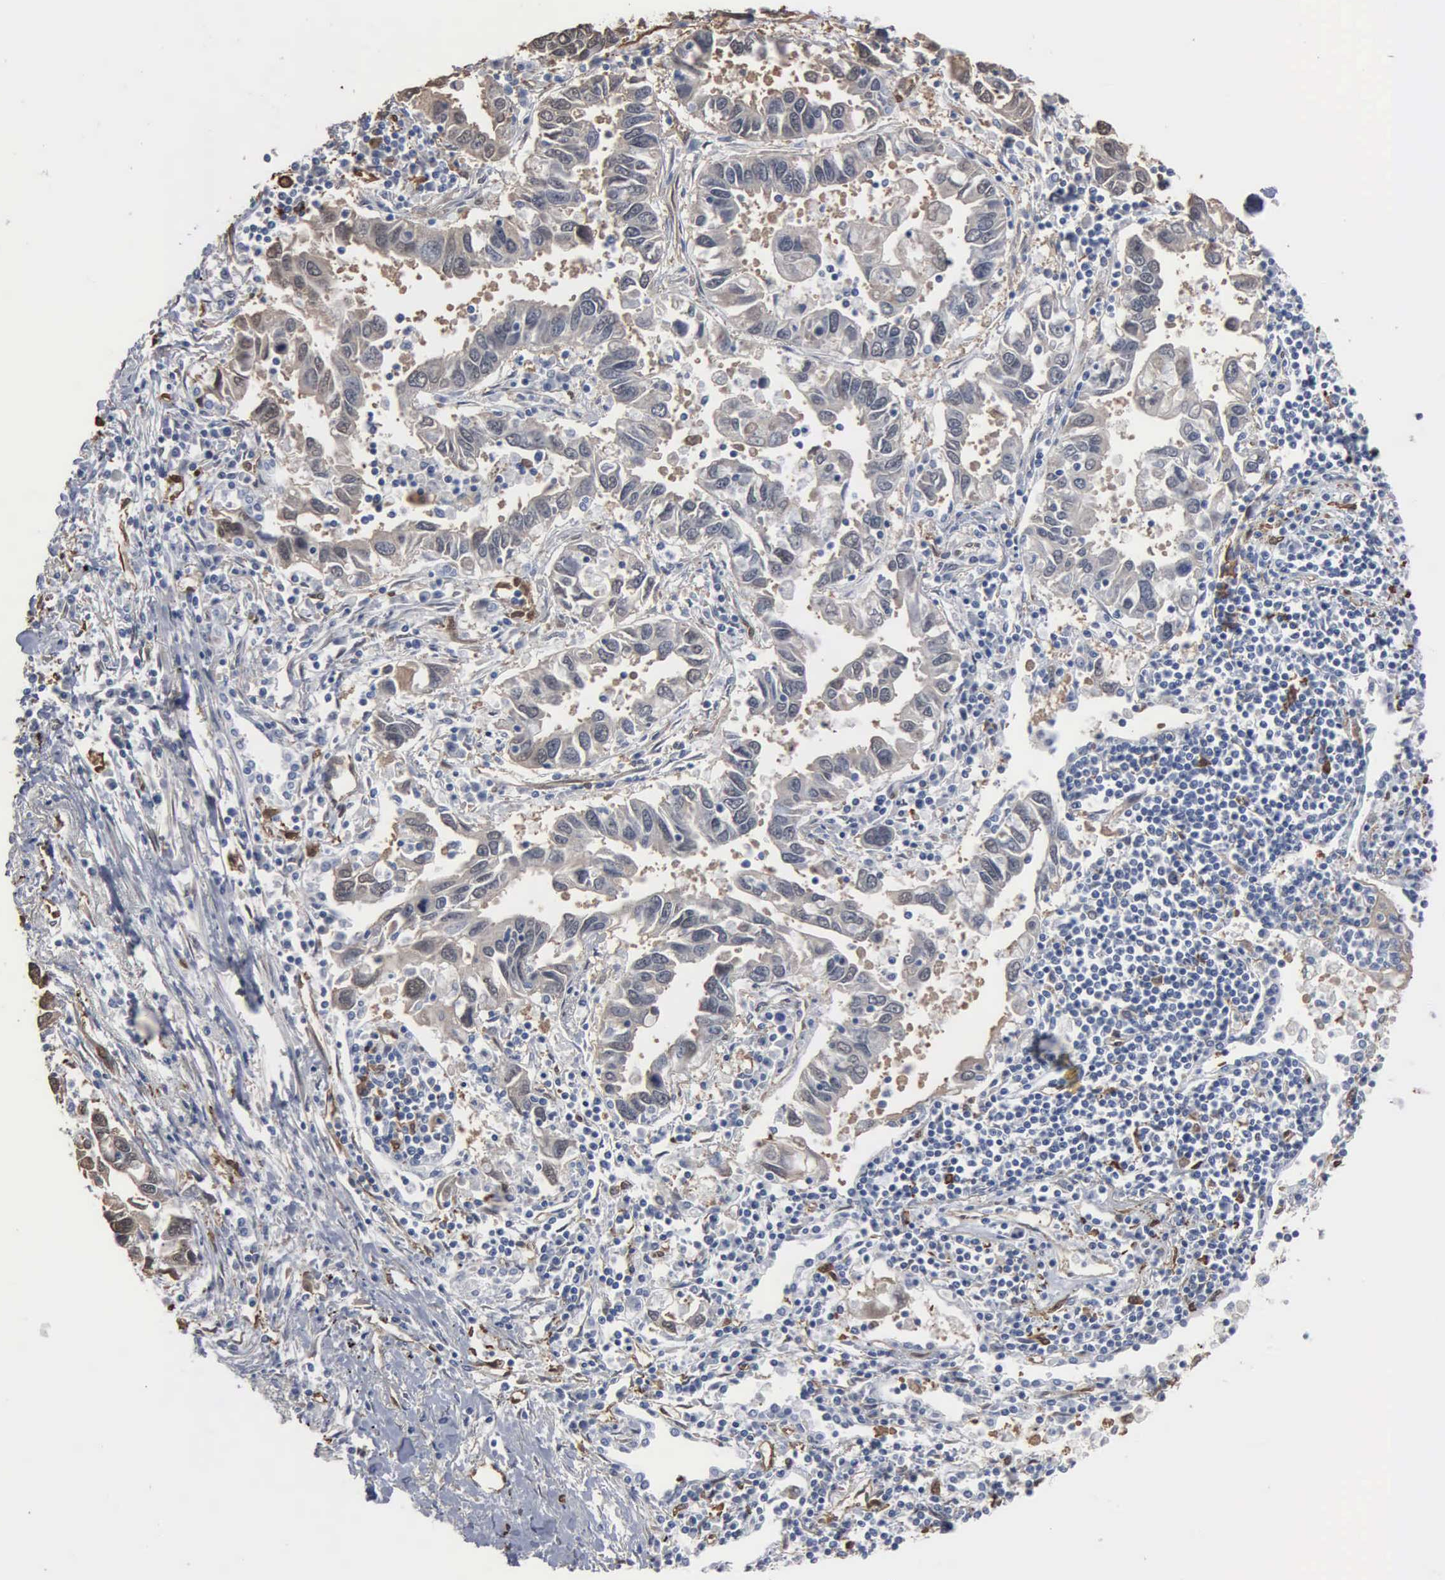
{"staining": {"intensity": "weak", "quantity": ">75%", "location": "cytoplasmic/membranous"}, "tissue": "lung cancer", "cell_type": "Tumor cells", "image_type": "cancer", "snomed": [{"axis": "morphology", "description": "Adenocarcinoma, NOS"}, {"axis": "topography", "description": "Lung"}], "caption": "Lung adenocarcinoma stained with immunohistochemistry (IHC) reveals weak cytoplasmic/membranous positivity in approximately >75% of tumor cells. Nuclei are stained in blue.", "gene": "FSCN1", "patient": {"sex": "male", "age": 48}}